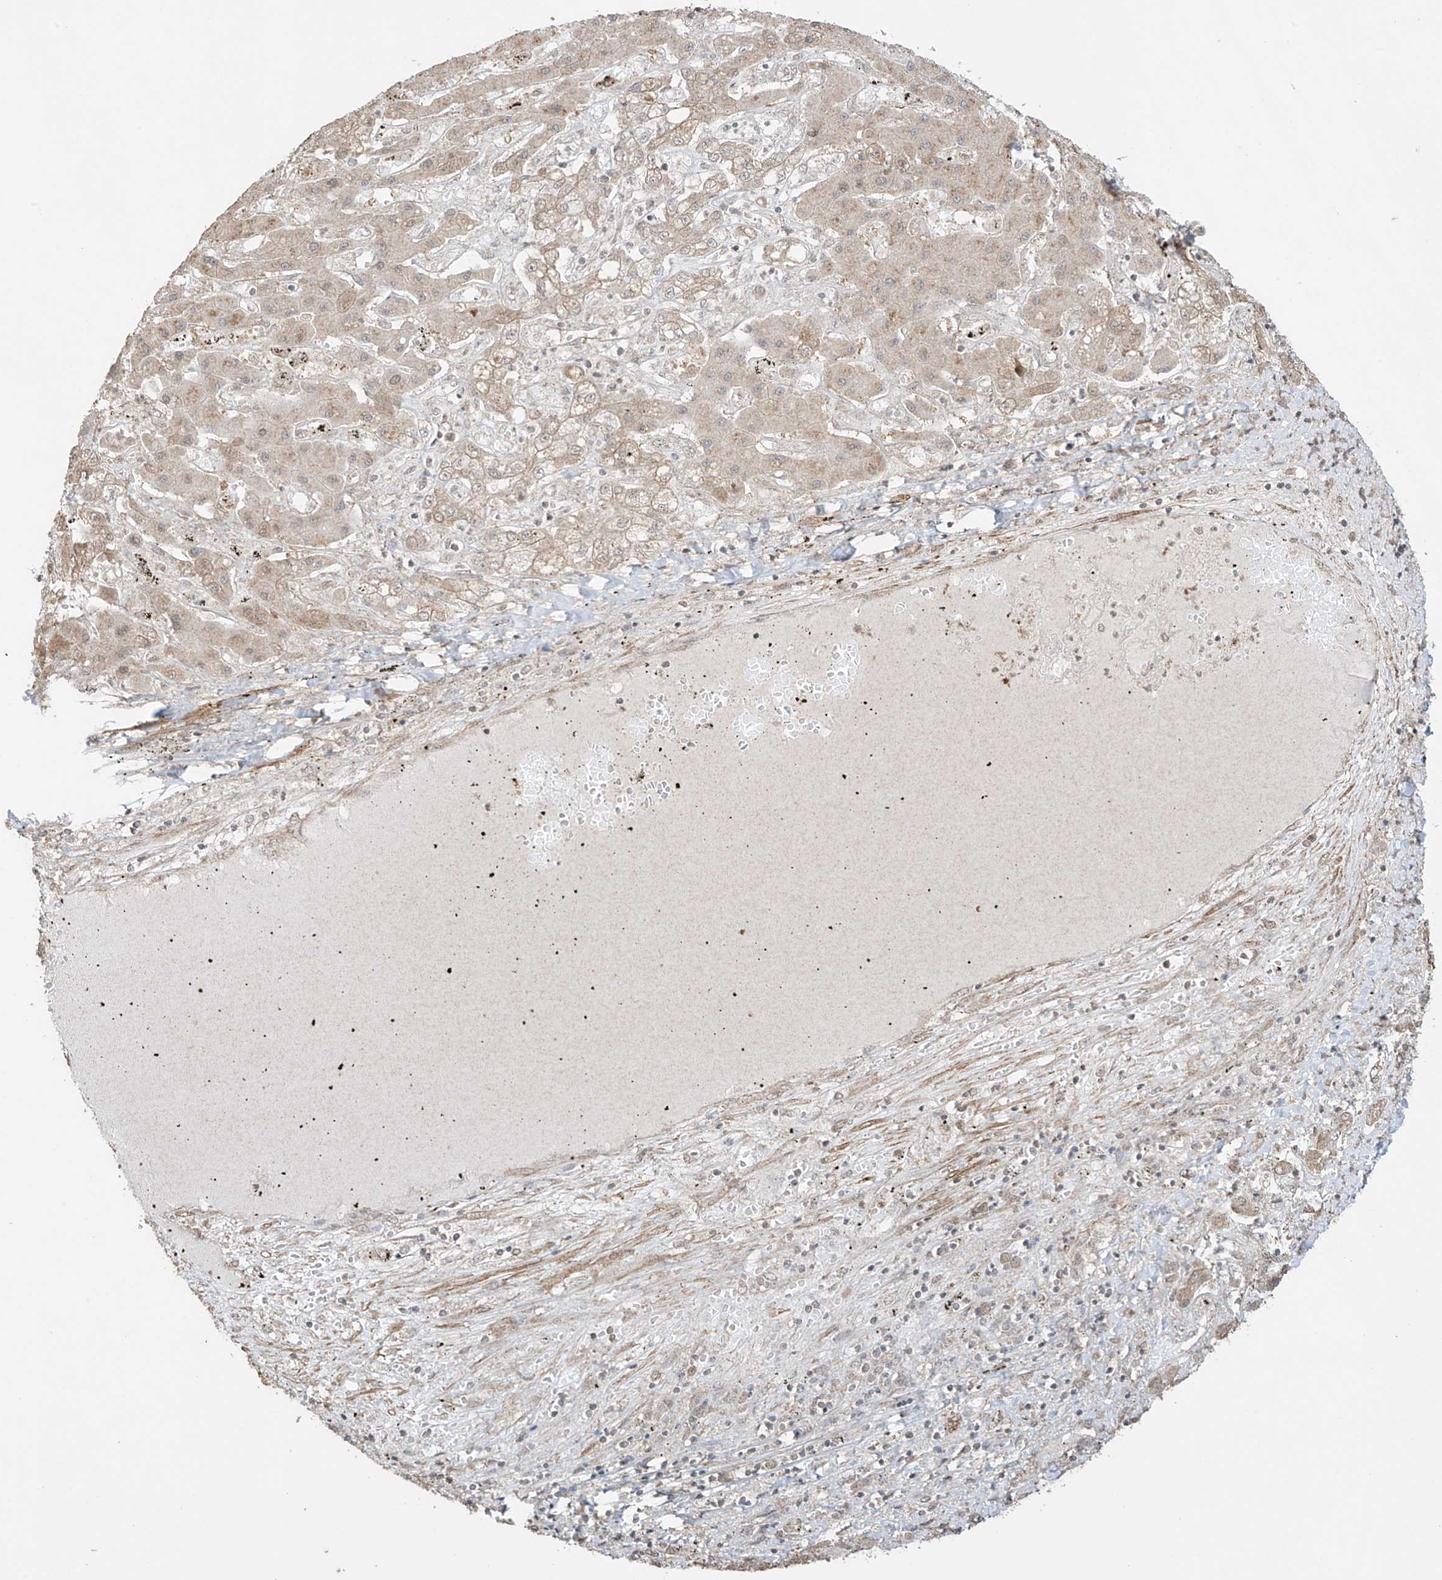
{"staining": {"intensity": "weak", "quantity": "25%-75%", "location": "cytoplasmic/membranous,nuclear"}, "tissue": "liver cancer", "cell_type": "Tumor cells", "image_type": "cancer", "snomed": [{"axis": "morphology", "description": "Cholangiocarcinoma"}, {"axis": "topography", "description": "Liver"}], "caption": "The immunohistochemical stain labels weak cytoplasmic/membranous and nuclear positivity in tumor cells of liver cancer tissue.", "gene": "TTLL5", "patient": {"sex": "male", "age": 67}}